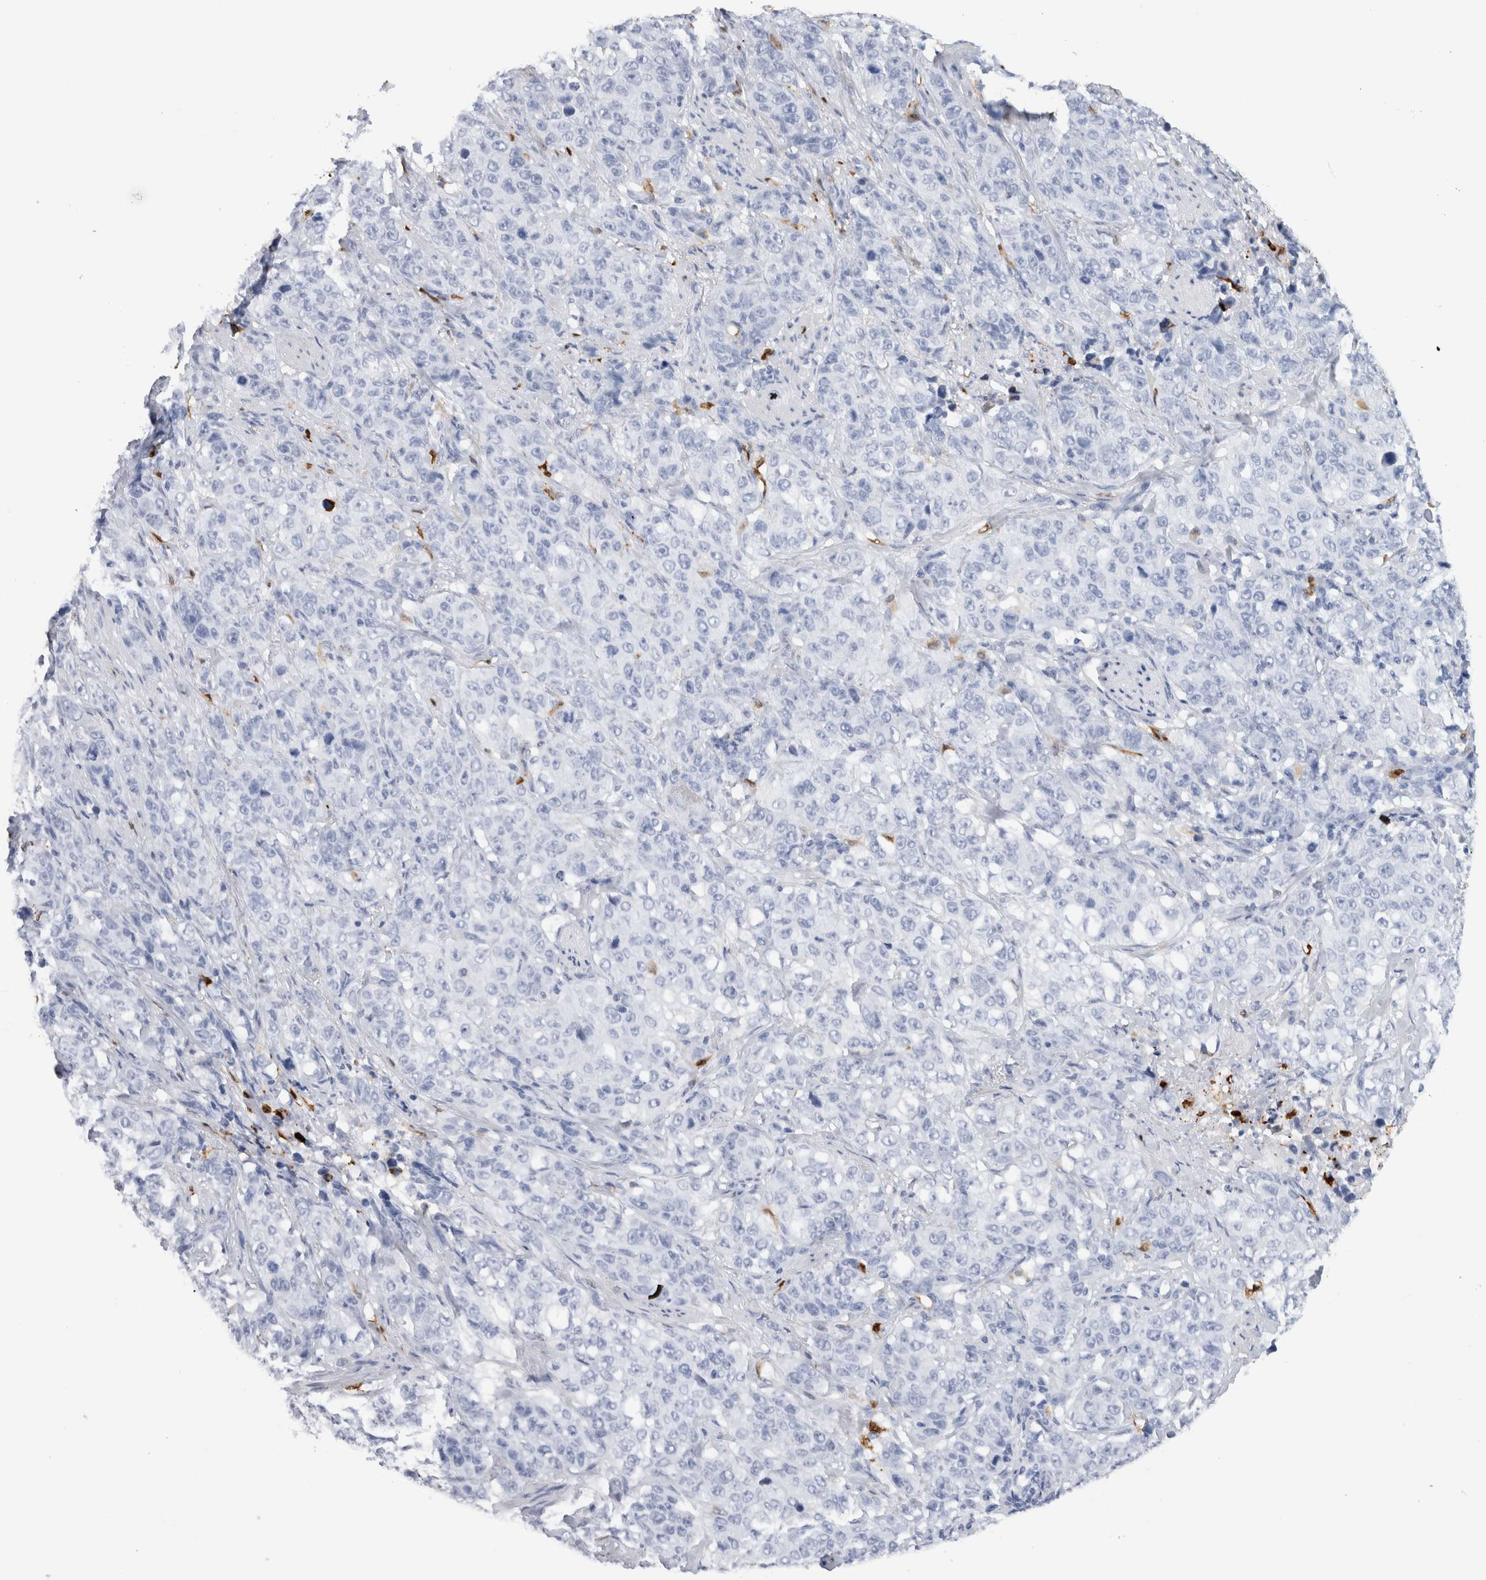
{"staining": {"intensity": "negative", "quantity": "none", "location": "none"}, "tissue": "stomach cancer", "cell_type": "Tumor cells", "image_type": "cancer", "snomed": [{"axis": "morphology", "description": "Adenocarcinoma, NOS"}, {"axis": "topography", "description": "Stomach"}], "caption": "Tumor cells are negative for brown protein staining in adenocarcinoma (stomach).", "gene": "S100A8", "patient": {"sex": "male", "age": 48}}